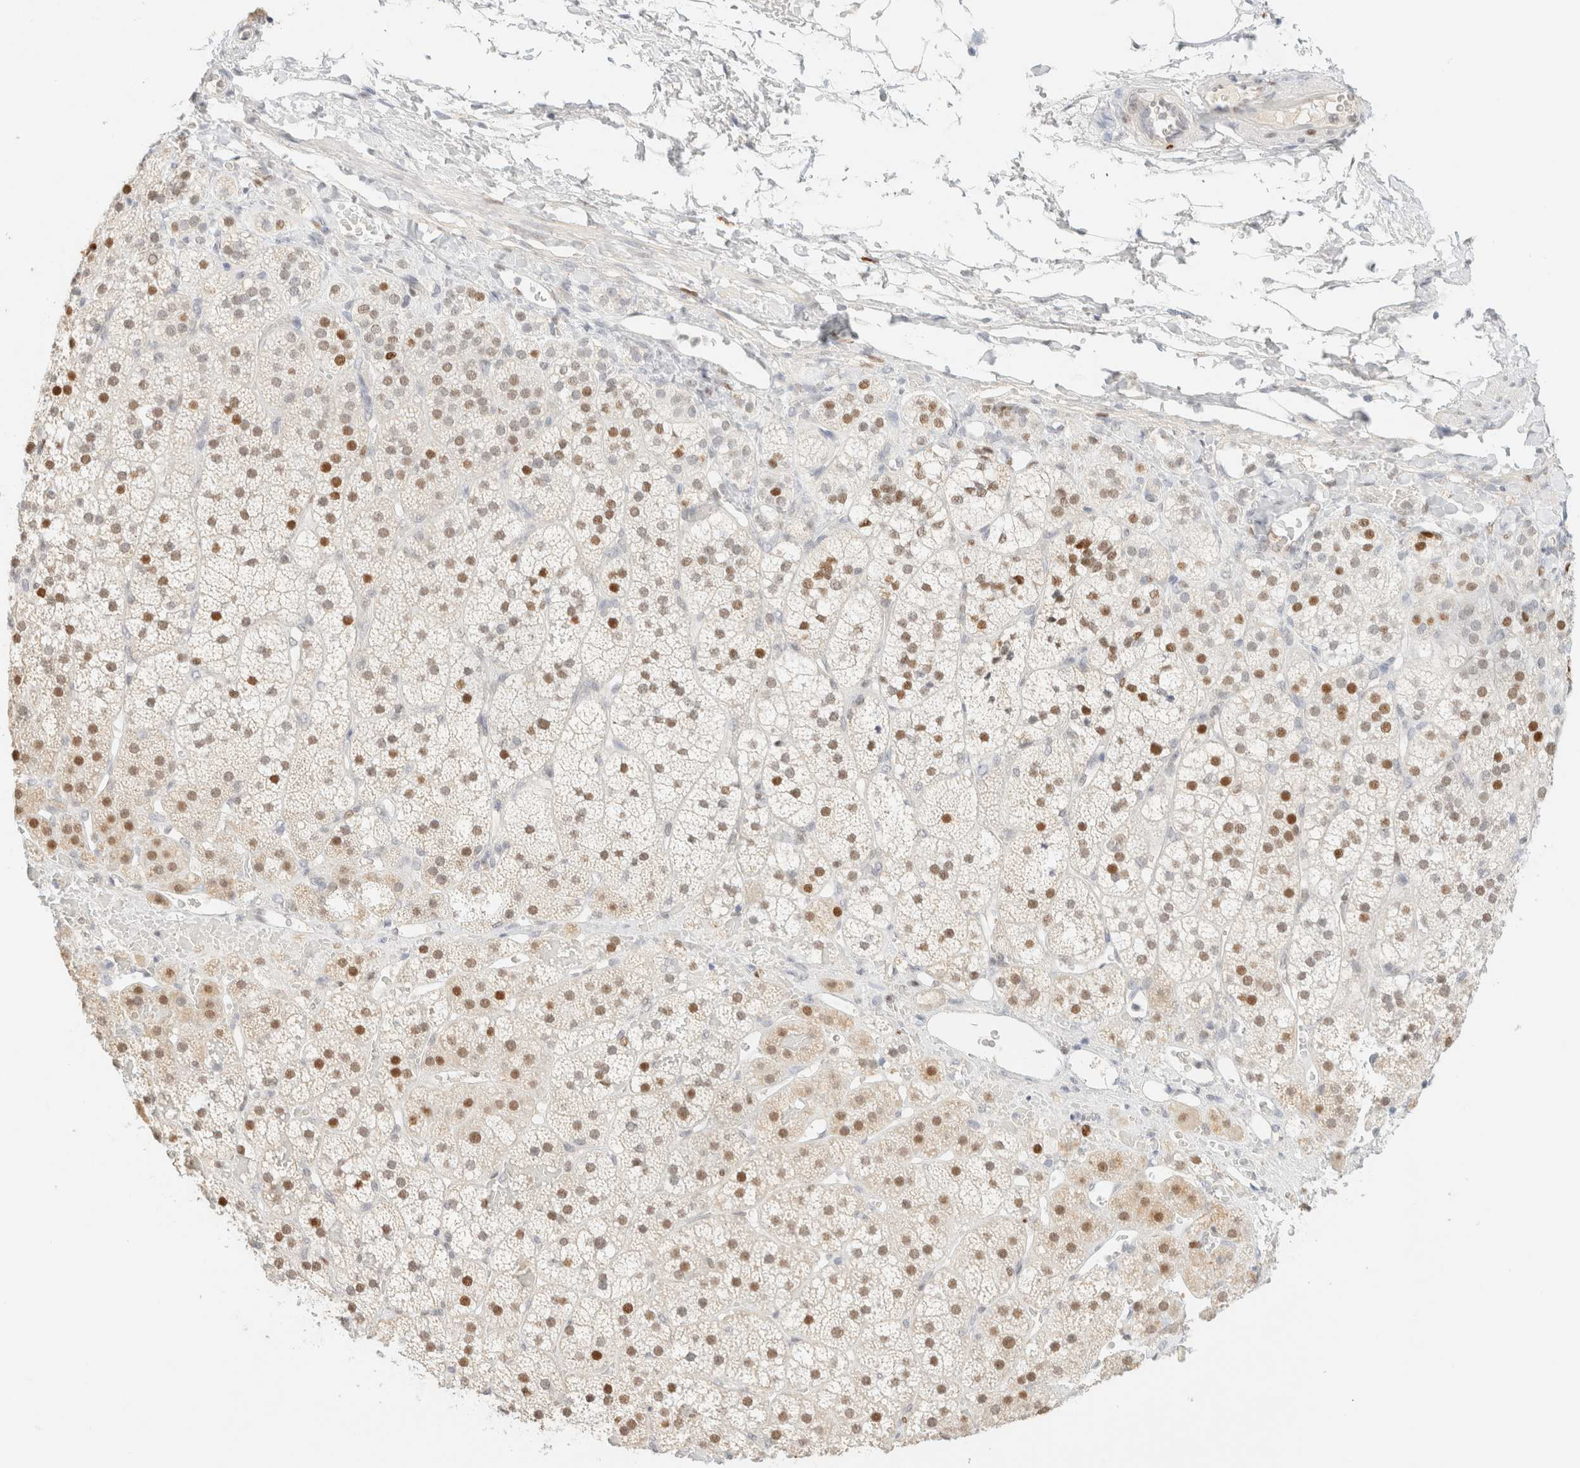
{"staining": {"intensity": "strong", "quantity": "25%-75%", "location": "nuclear"}, "tissue": "adrenal gland", "cell_type": "Glandular cells", "image_type": "normal", "snomed": [{"axis": "morphology", "description": "Normal tissue, NOS"}, {"axis": "topography", "description": "Adrenal gland"}], "caption": "This photomicrograph displays IHC staining of unremarkable adrenal gland, with high strong nuclear staining in about 25%-75% of glandular cells.", "gene": "DDB2", "patient": {"sex": "female", "age": 44}}